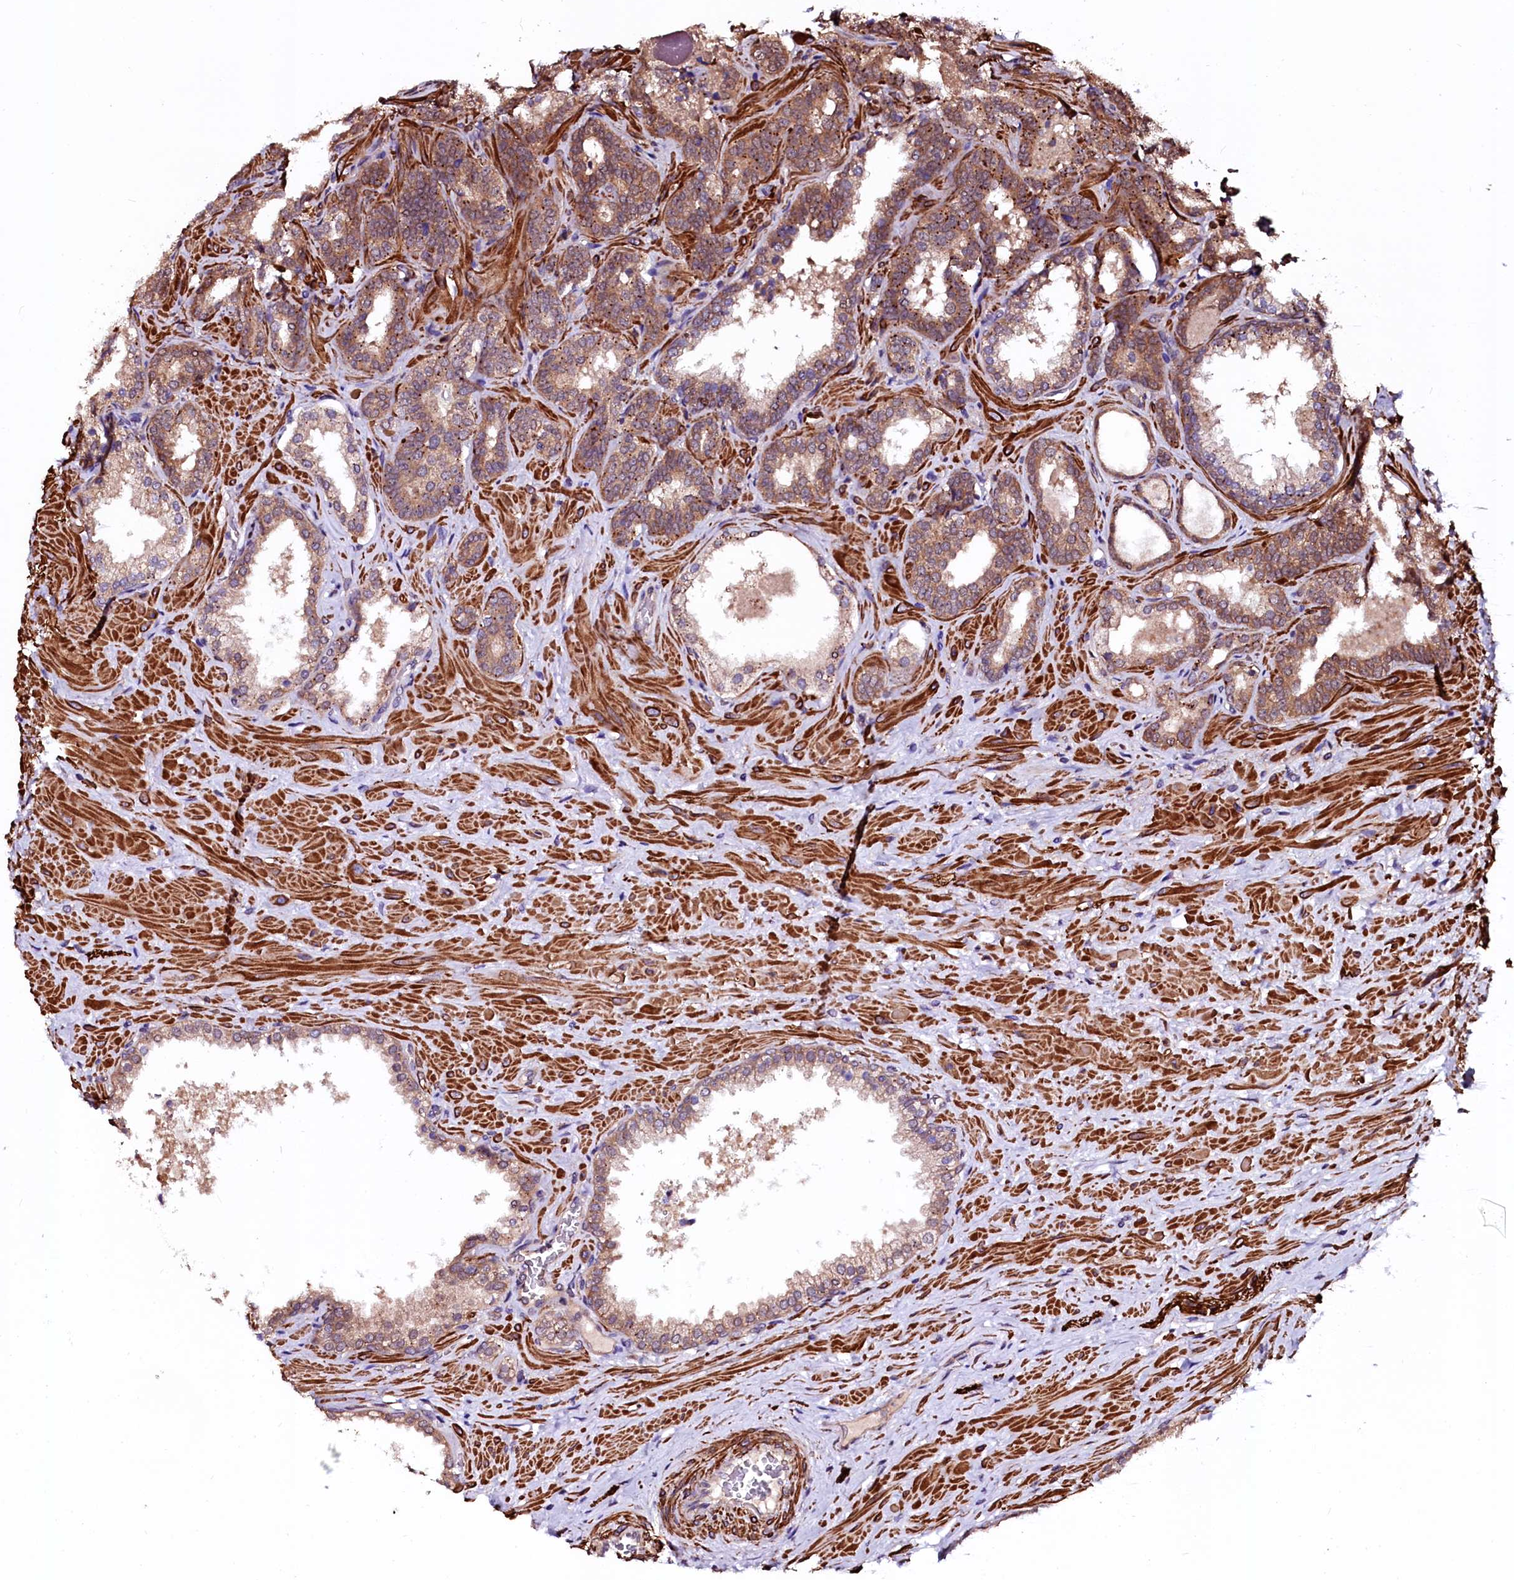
{"staining": {"intensity": "moderate", "quantity": ">75%", "location": "cytoplasmic/membranous"}, "tissue": "prostate cancer", "cell_type": "Tumor cells", "image_type": "cancer", "snomed": [{"axis": "morphology", "description": "Adenocarcinoma, High grade"}, {"axis": "topography", "description": "Prostate"}], "caption": "Prostate cancer was stained to show a protein in brown. There is medium levels of moderate cytoplasmic/membranous positivity in approximately >75% of tumor cells.", "gene": "N4BP1", "patient": {"sex": "male", "age": 64}}